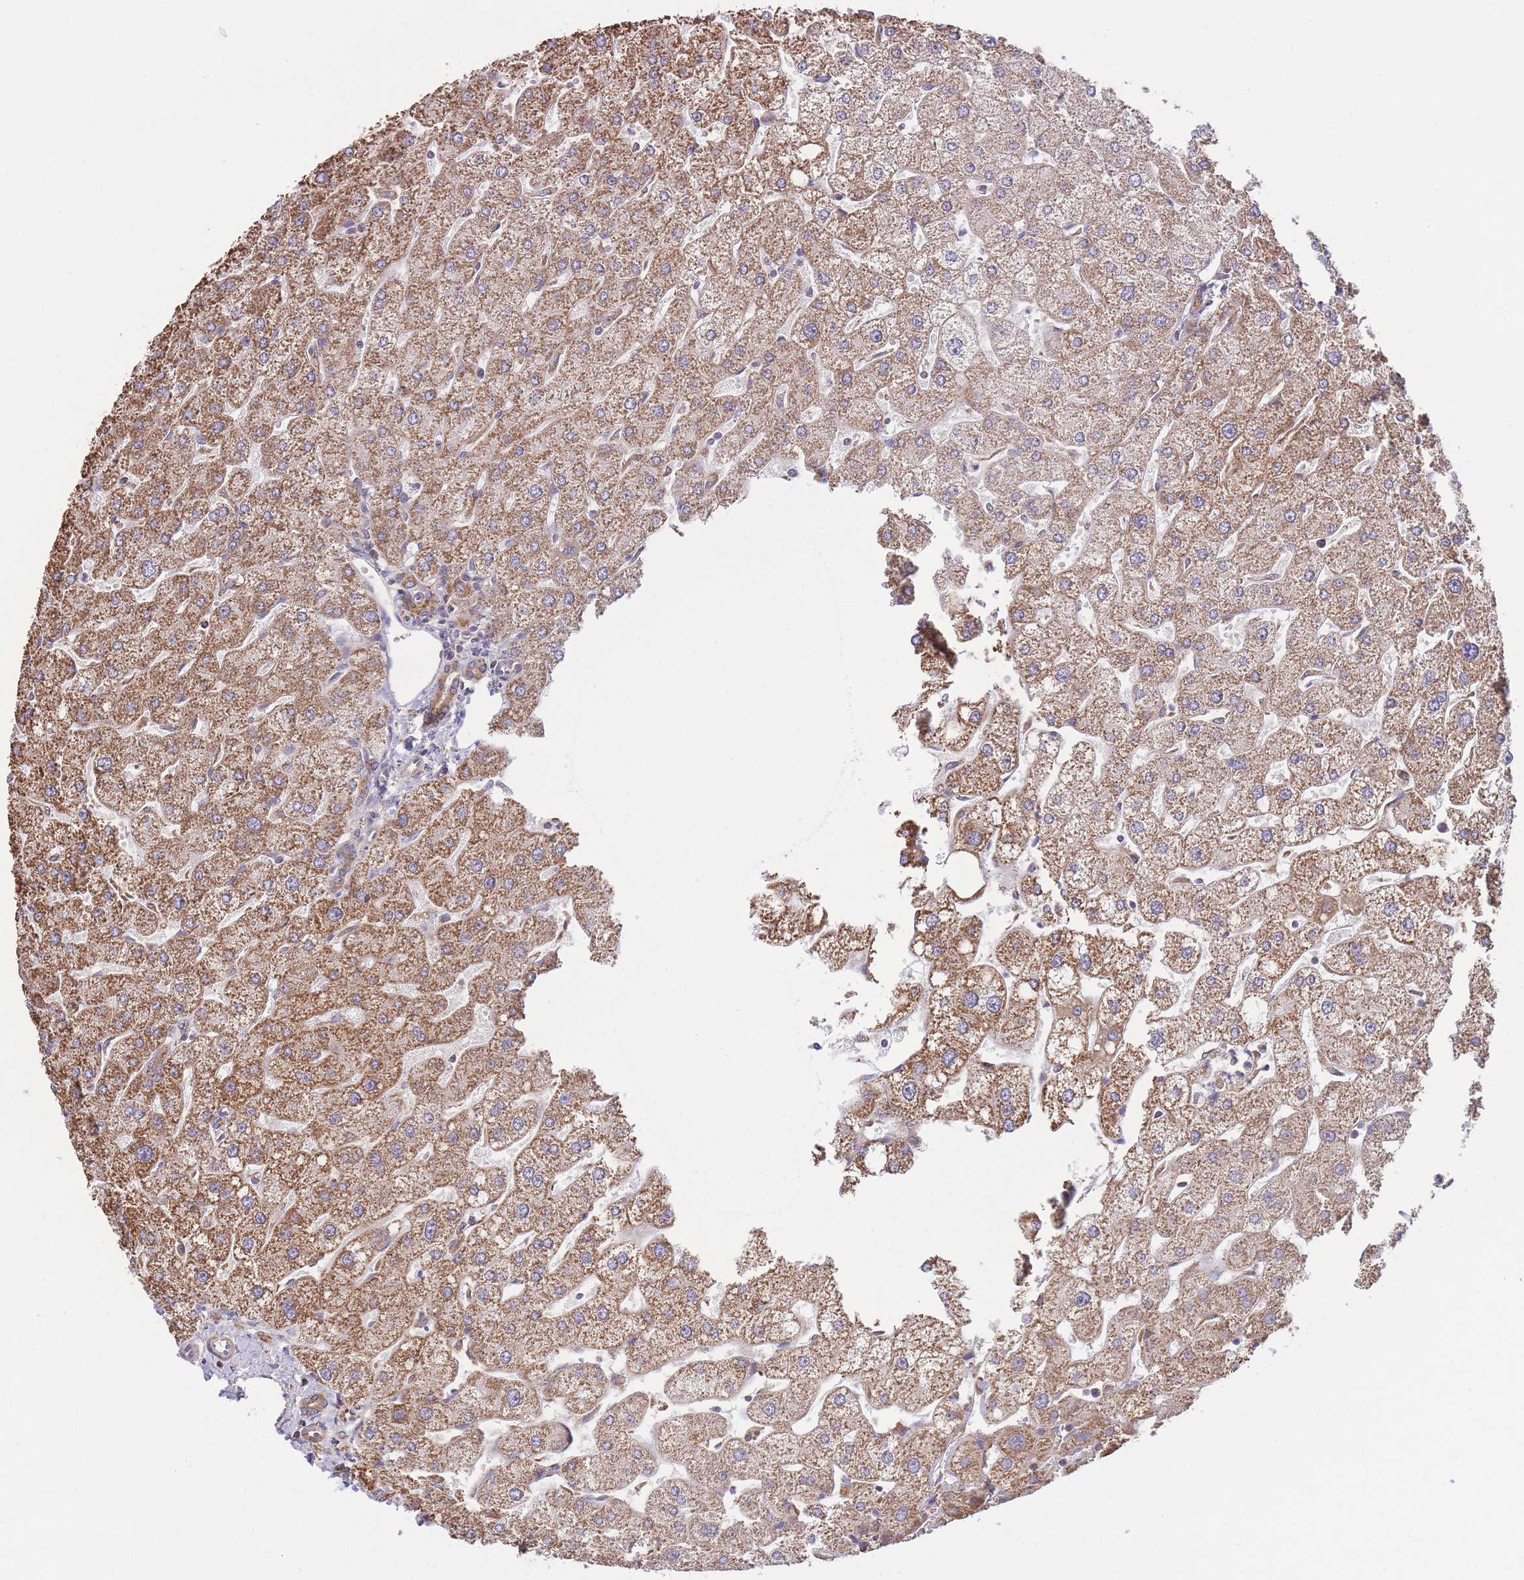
{"staining": {"intensity": "moderate", "quantity": ">75%", "location": "cytoplasmic/membranous"}, "tissue": "liver", "cell_type": "Cholangiocytes", "image_type": "normal", "snomed": [{"axis": "morphology", "description": "Normal tissue, NOS"}, {"axis": "topography", "description": "Liver"}], "caption": "DAB (3,3'-diaminobenzidine) immunohistochemical staining of normal liver shows moderate cytoplasmic/membranous protein positivity in about >75% of cholangiocytes.", "gene": "KIF16B", "patient": {"sex": "male", "age": 67}}